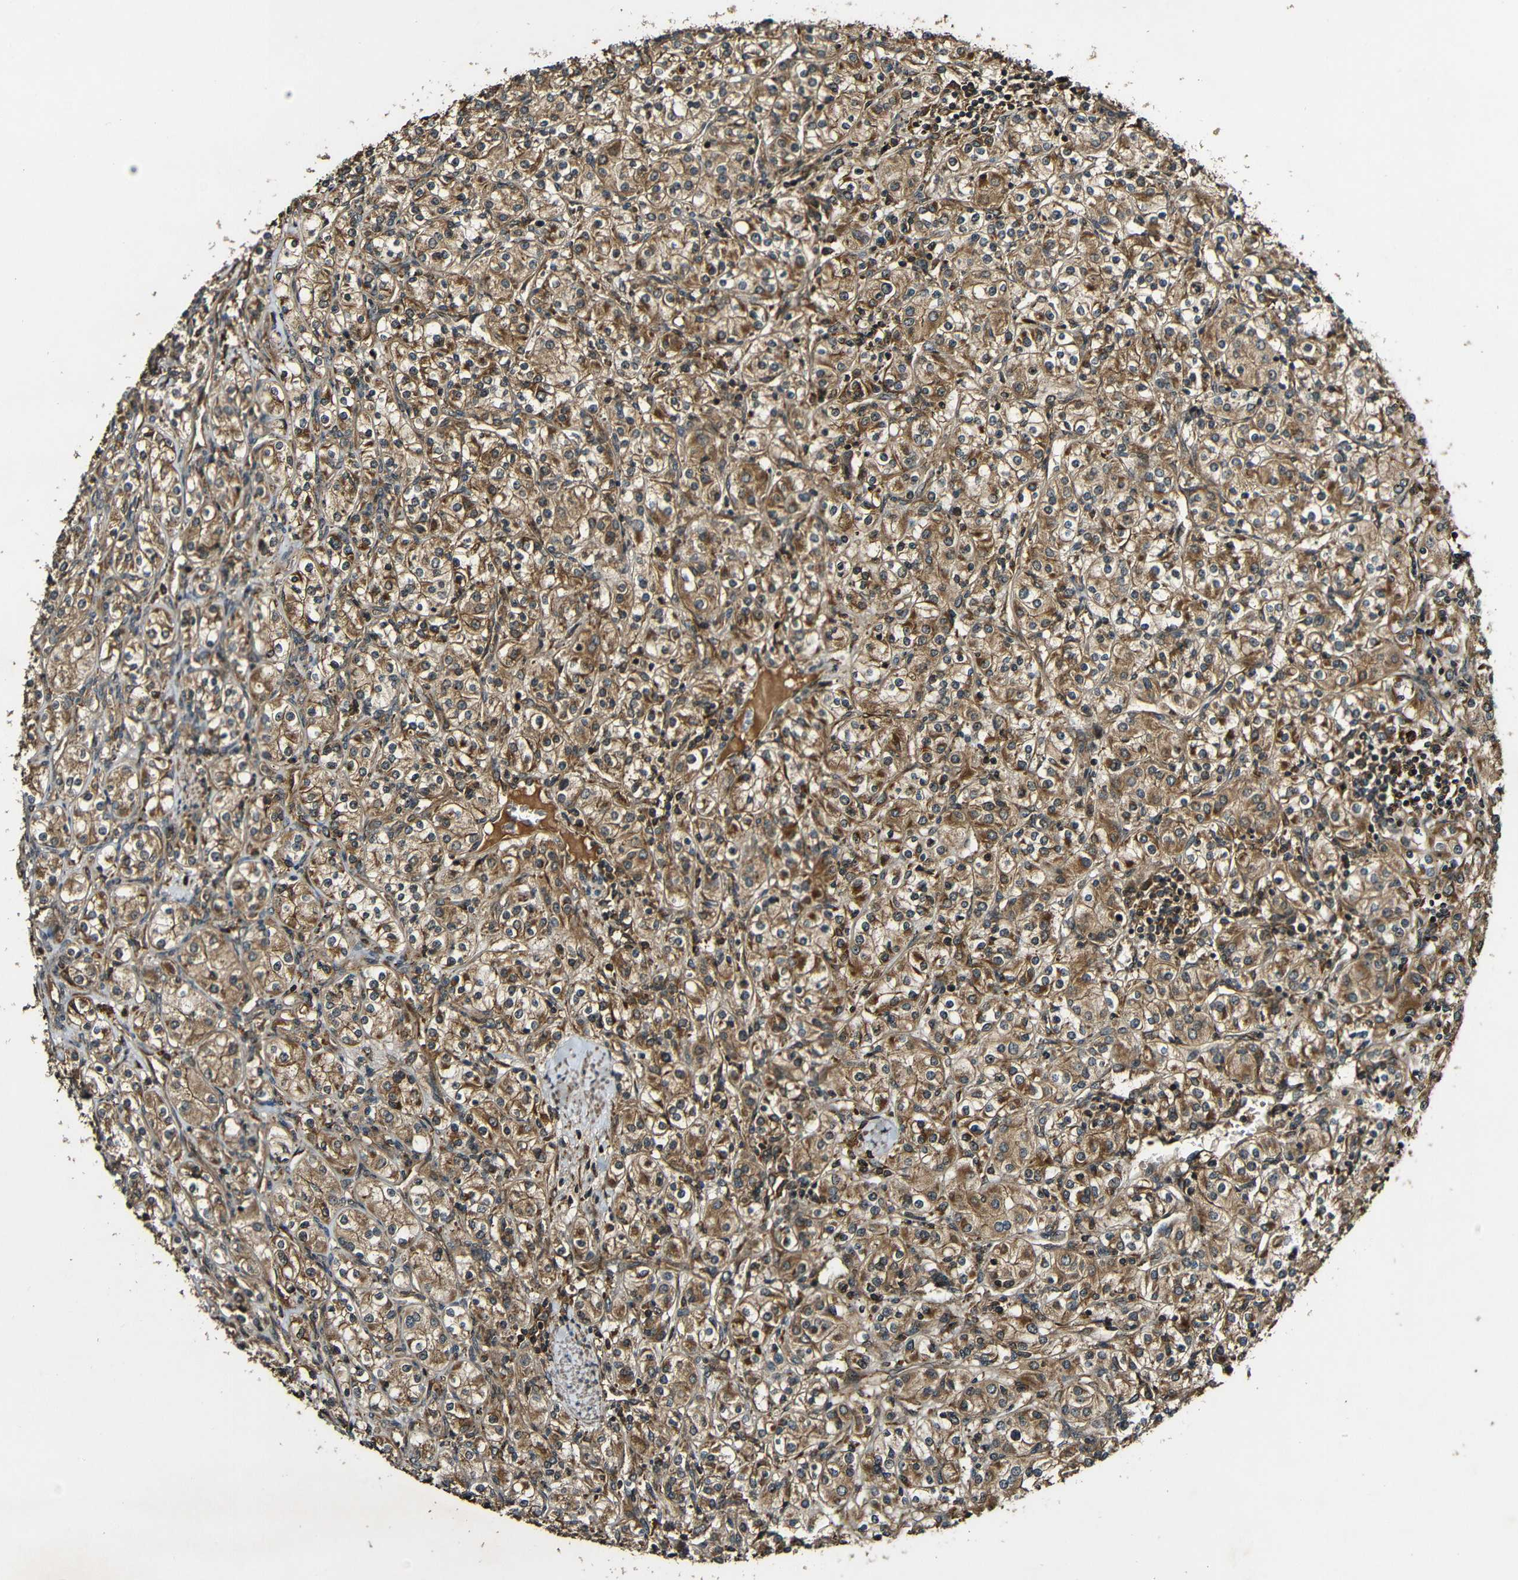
{"staining": {"intensity": "moderate", "quantity": ">75%", "location": "cytoplasmic/membranous"}, "tissue": "renal cancer", "cell_type": "Tumor cells", "image_type": "cancer", "snomed": [{"axis": "morphology", "description": "Adenocarcinoma, NOS"}, {"axis": "topography", "description": "Kidney"}], "caption": "A brown stain highlights moderate cytoplasmic/membranous expression of a protein in human renal cancer tumor cells.", "gene": "CASP8", "patient": {"sex": "male", "age": 77}}